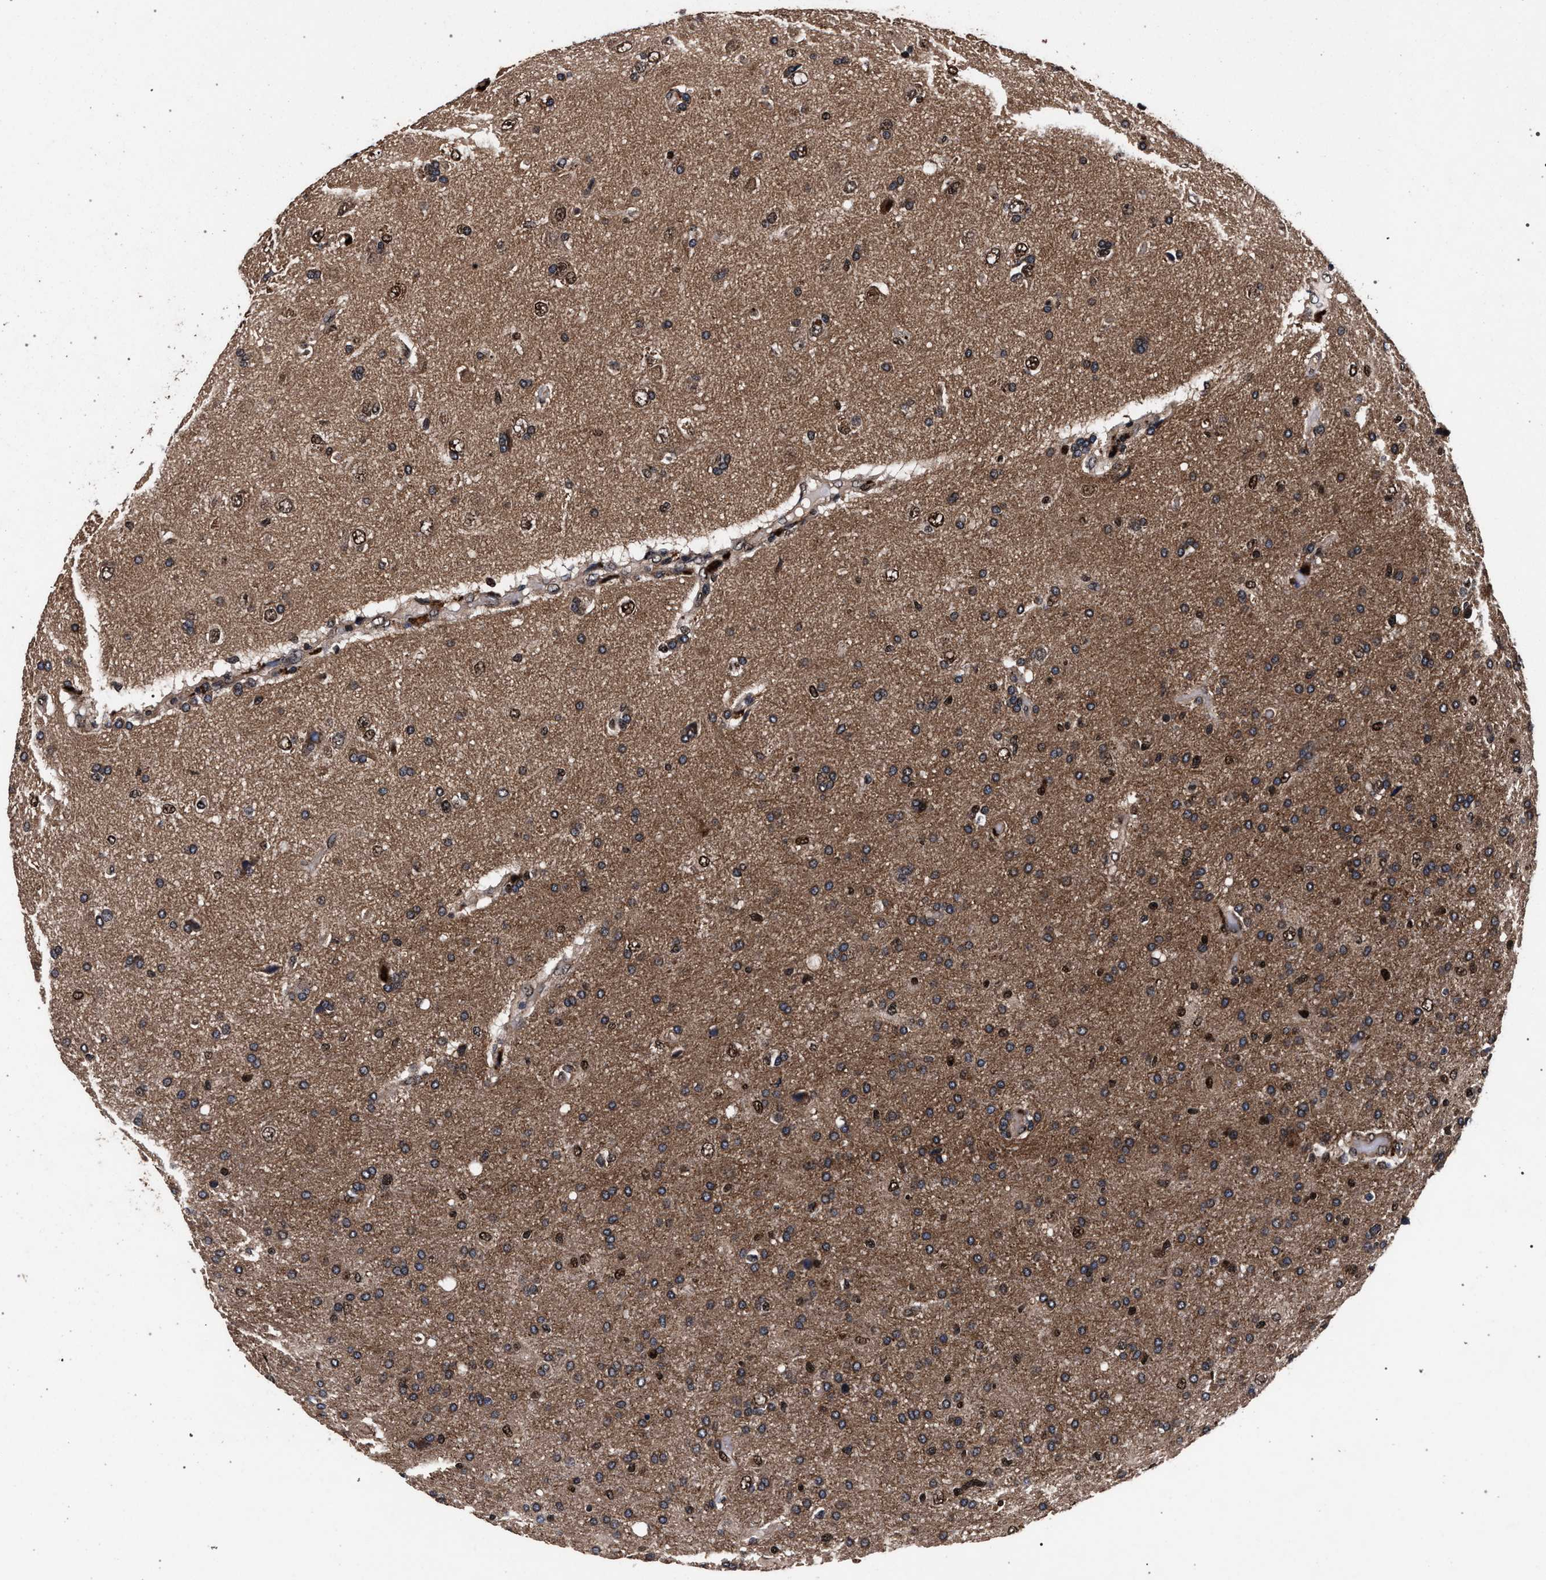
{"staining": {"intensity": "moderate", "quantity": ">75%", "location": "cytoplasmic/membranous,nuclear"}, "tissue": "glioma", "cell_type": "Tumor cells", "image_type": "cancer", "snomed": [{"axis": "morphology", "description": "Glioma, malignant, High grade"}, {"axis": "topography", "description": "Brain"}], "caption": "Immunohistochemical staining of malignant high-grade glioma exhibits medium levels of moderate cytoplasmic/membranous and nuclear staining in approximately >75% of tumor cells.", "gene": "ACOX1", "patient": {"sex": "male", "age": 72}}